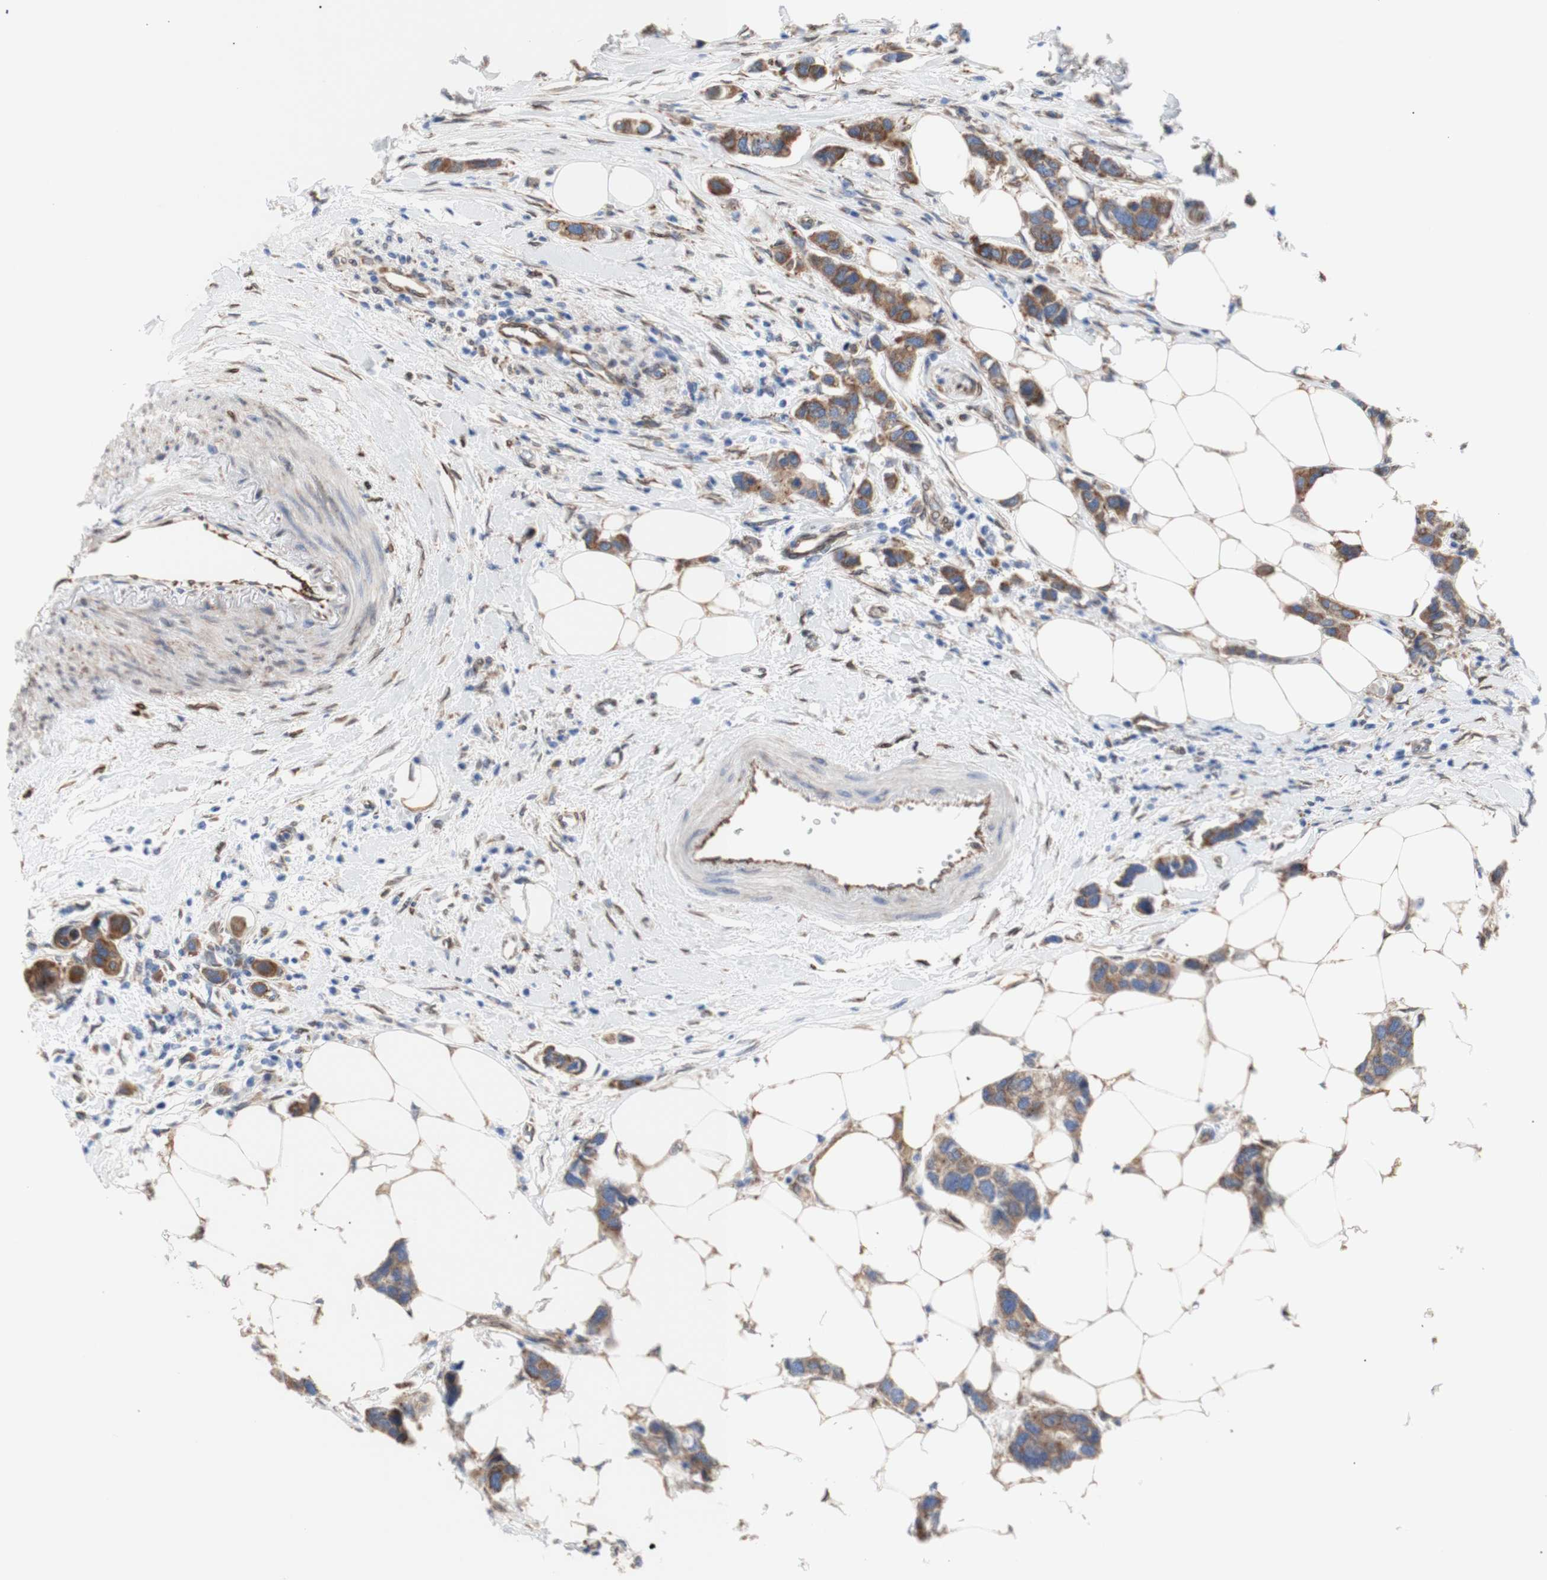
{"staining": {"intensity": "moderate", "quantity": ">75%", "location": "cytoplasmic/membranous"}, "tissue": "breast cancer", "cell_type": "Tumor cells", "image_type": "cancer", "snomed": [{"axis": "morphology", "description": "Normal tissue, NOS"}, {"axis": "morphology", "description": "Duct carcinoma"}, {"axis": "topography", "description": "Breast"}], "caption": "Protein staining demonstrates moderate cytoplasmic/membranous expression in approximately >75% of tumor cells in breast cancer.", "gene": "ERLIN1", "patient": {"sex": "female", "age": 50}}